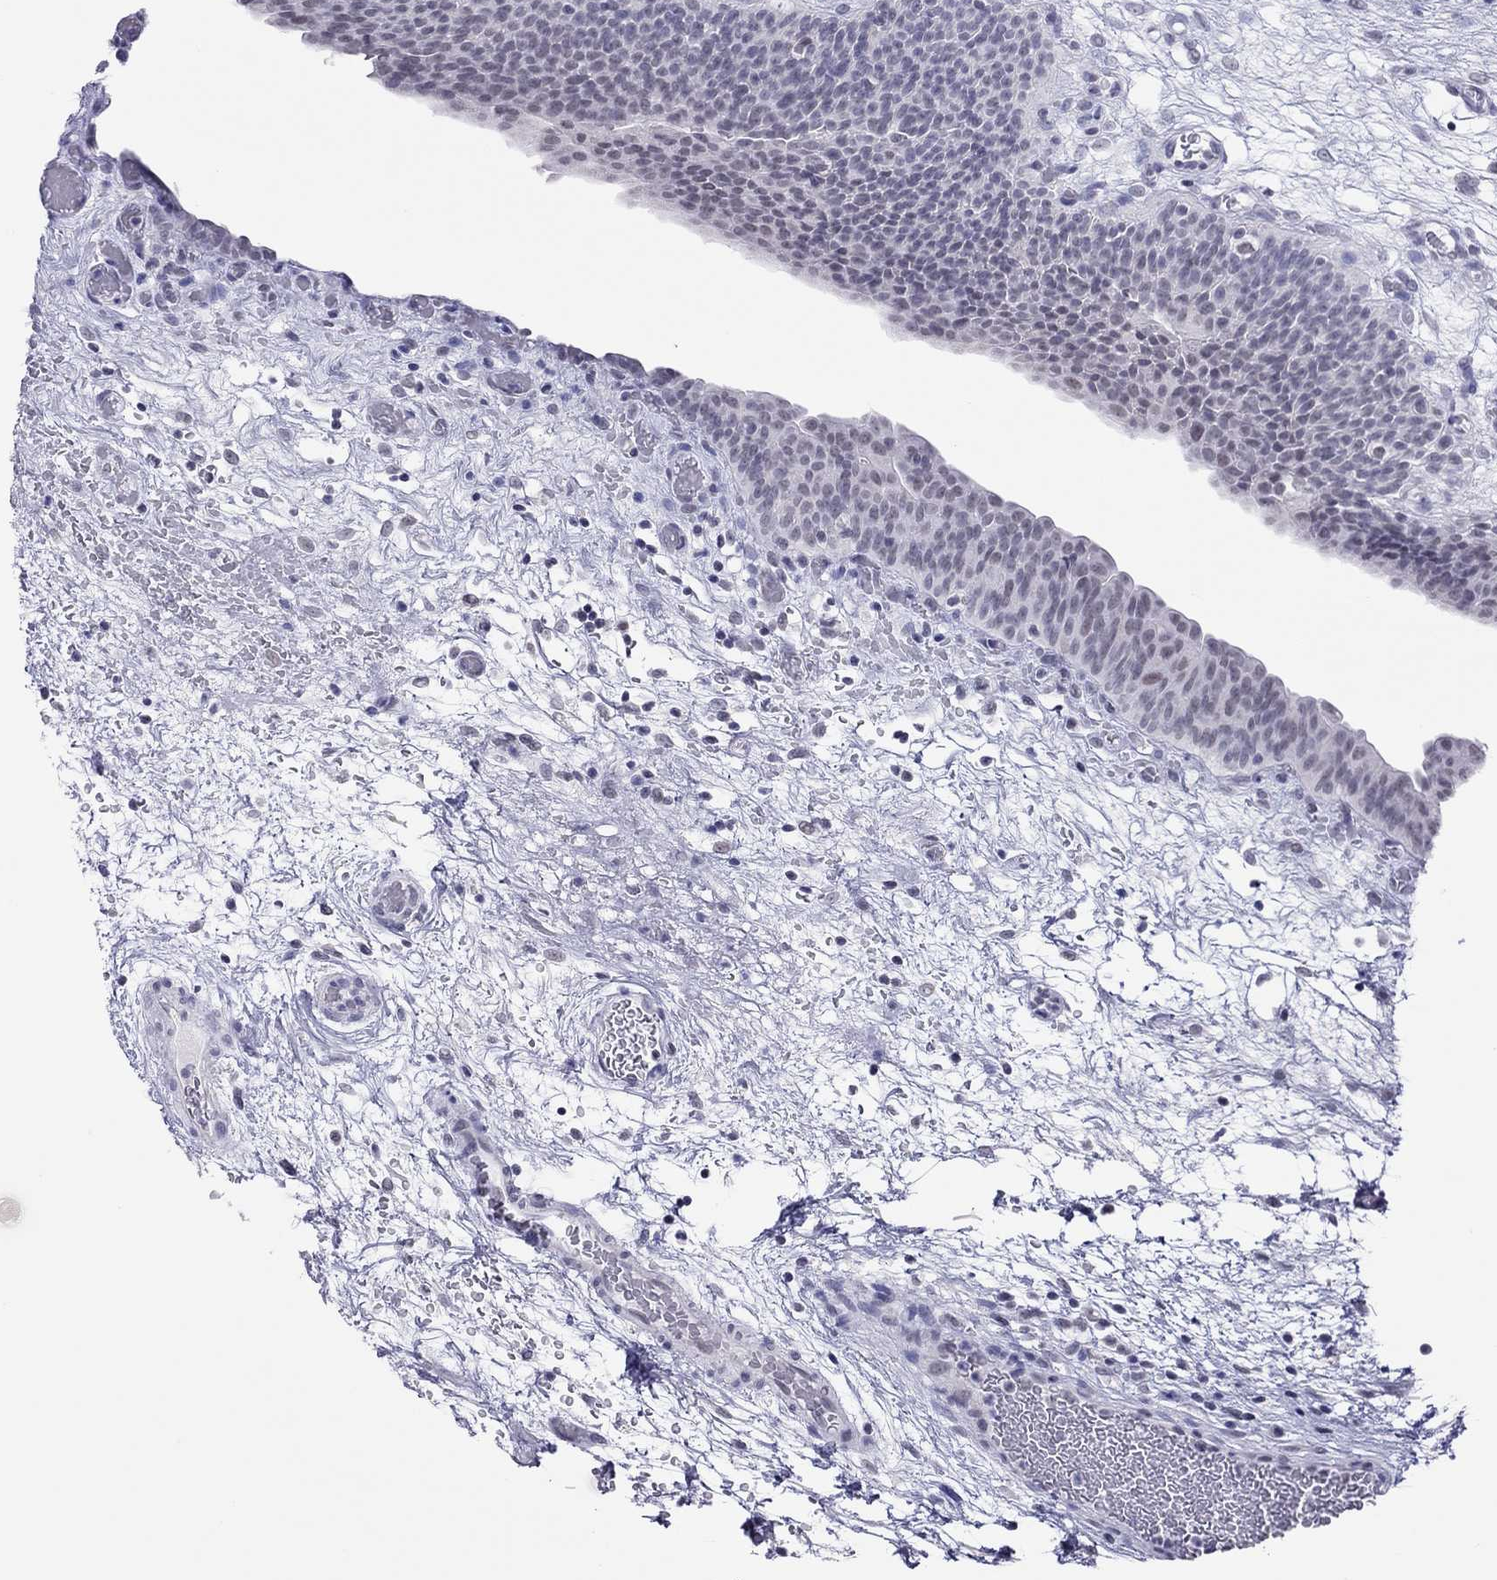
{"staining": {"intensity": "negative", "quantity": "none", "location": "none"}, "tissue": "urinary bladder", "cell_type": "Urothelial cells", "image_type": "normal", "snomed": [{"axis": "morphology", "description": "Normal tissue, NOS"}, {"axis": "topography", "description": "Urinary bladder"}], "caption": "Immunohistochemistry (IHC) photomicrograph of benign human urinary bladder stained for a protein (brown), which reveals no expression in urothelial cells.", "gene": "JHY", "patient": {"sex": "male", "age": 76}}